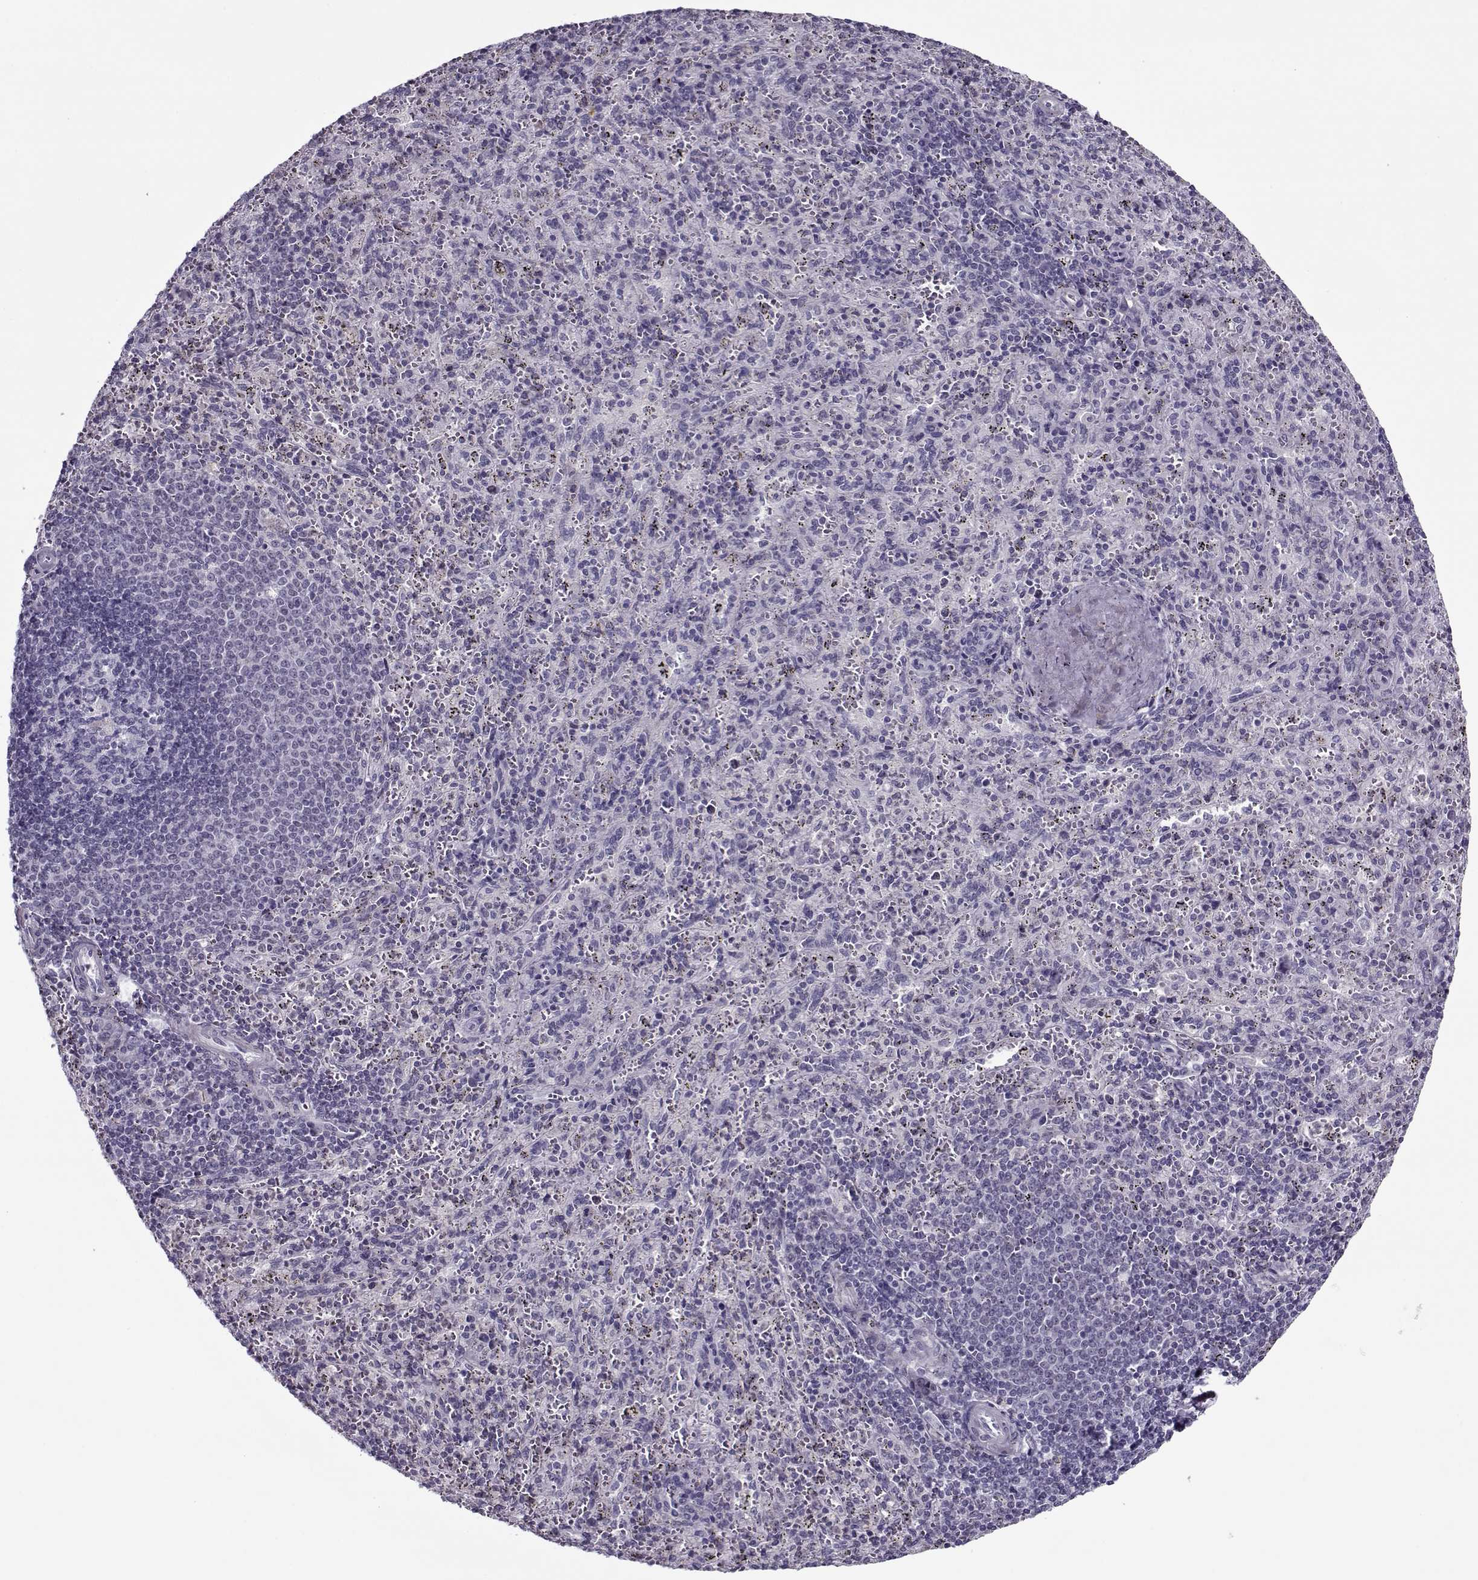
{"staining": {"intensity": "negative", "quantity": "none", "location": "none"}, "tissue": "spleen", "cell_type": "Cells in red pulp", "image_type": "normal", "snomed": [{"axis": "morphology", "description": "Normal tissue, NOS"}, {"axis": "topography", "description": "Spleen"}], "caption": "The immunohistochemistry (IHC) histopathology image has no significant expression in cells in red pulp of spleen.", "gene": "CIBAR1", "patient": {"sex": "male", "age": 57}}